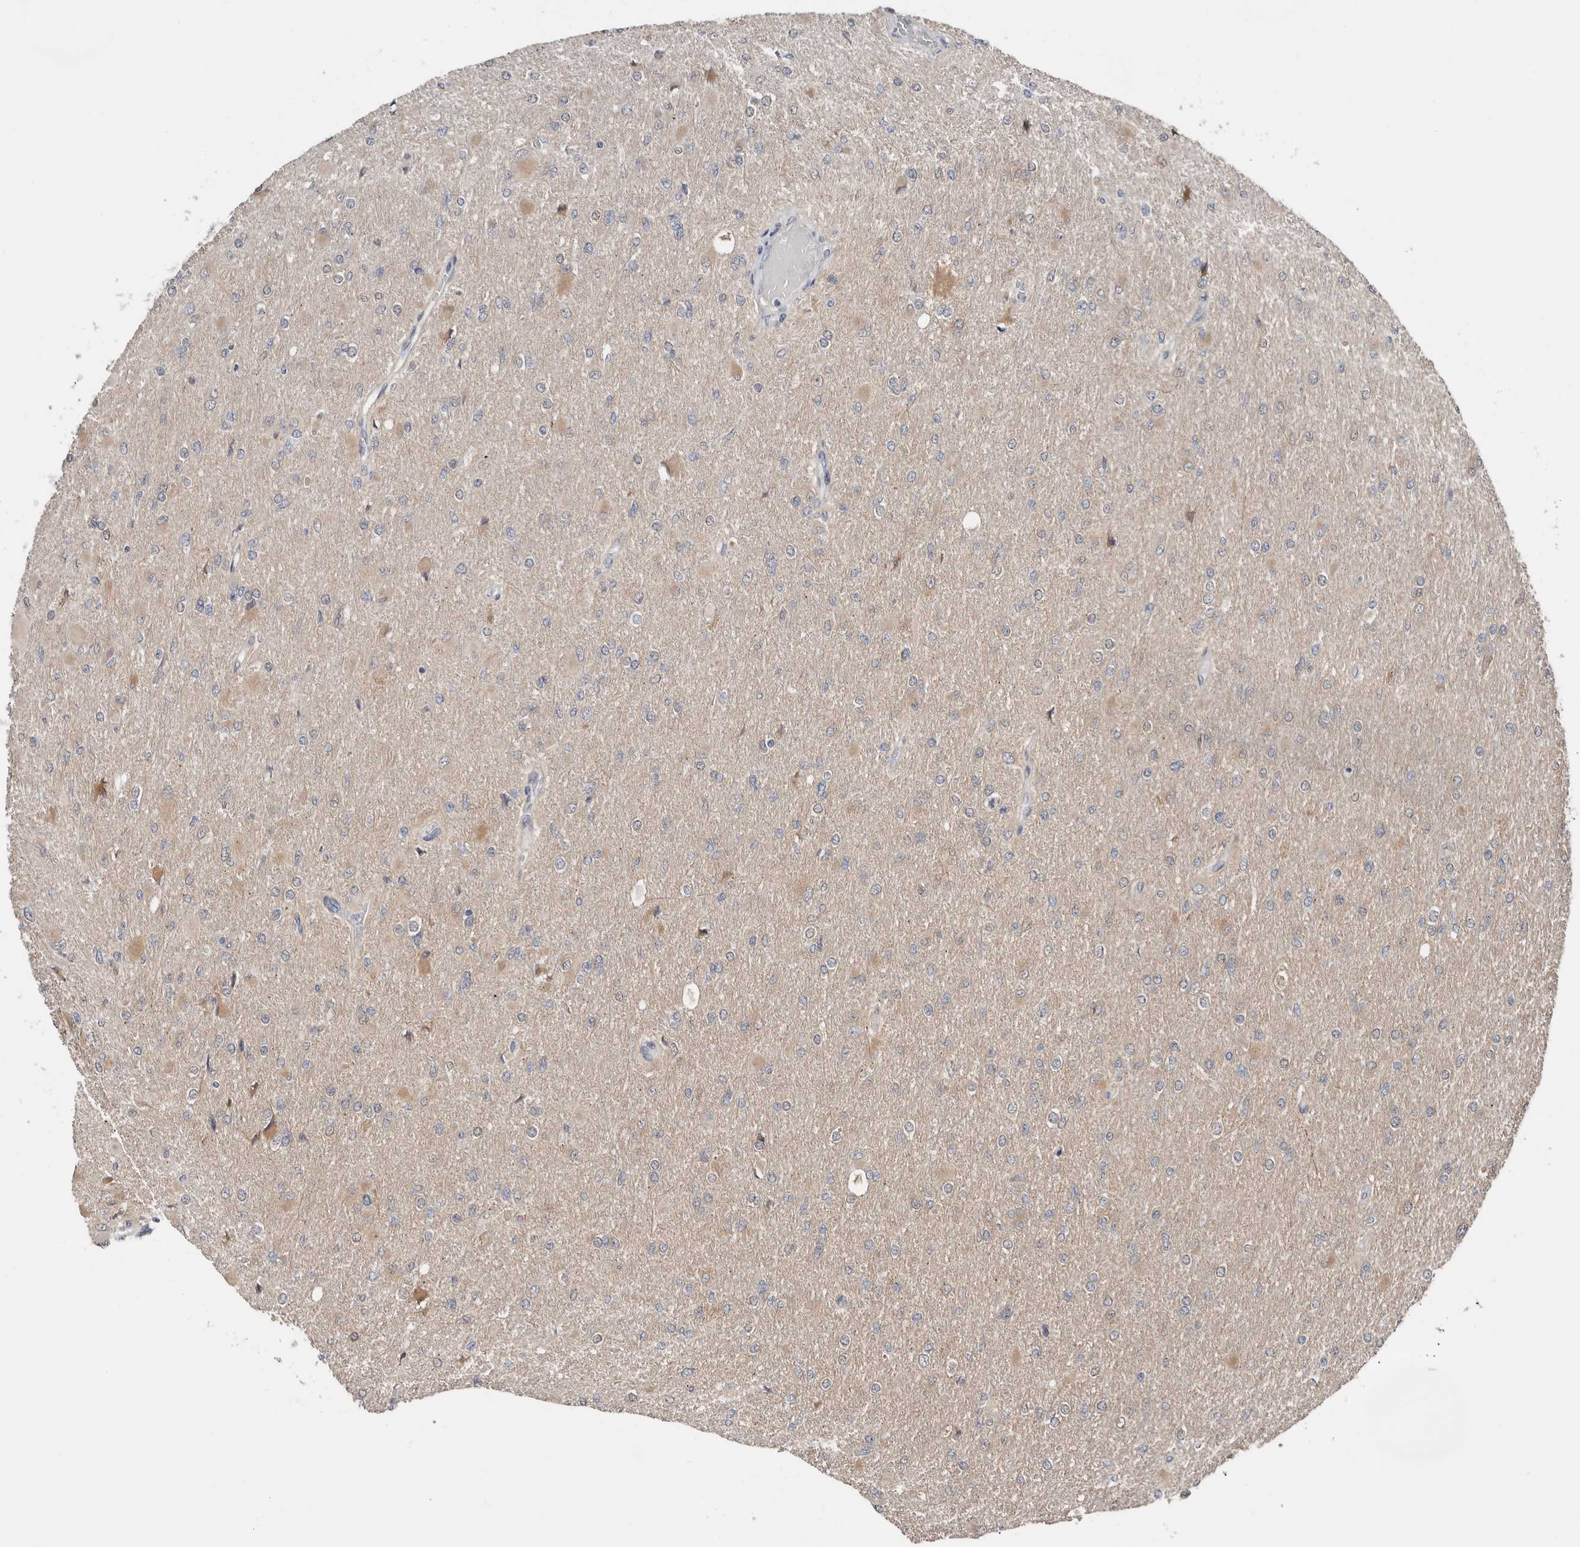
{"staining": {"intensity": "weak", "quantity": "25%-75%", "location": "cytoplasmic/membranous"}, "tissue": "glioma", "cell_type": "Tumor cells", "image_type": "cancer", "snomed": [{"axis": "morphology", "description": "Glioma, malignant, High grade"}, {"axis": "topography", "description": "Cerebral cortex"}], "caption": "An IHC photomicrograph of neoplastic tissue is shown. Protein staining in brown shows weak cytoplasmic/membranous positivity in high-grade glioma (malignant) within tumor cells.", "gene": "ASRGL1", "patient": {"sex": "female", "age": 36}}